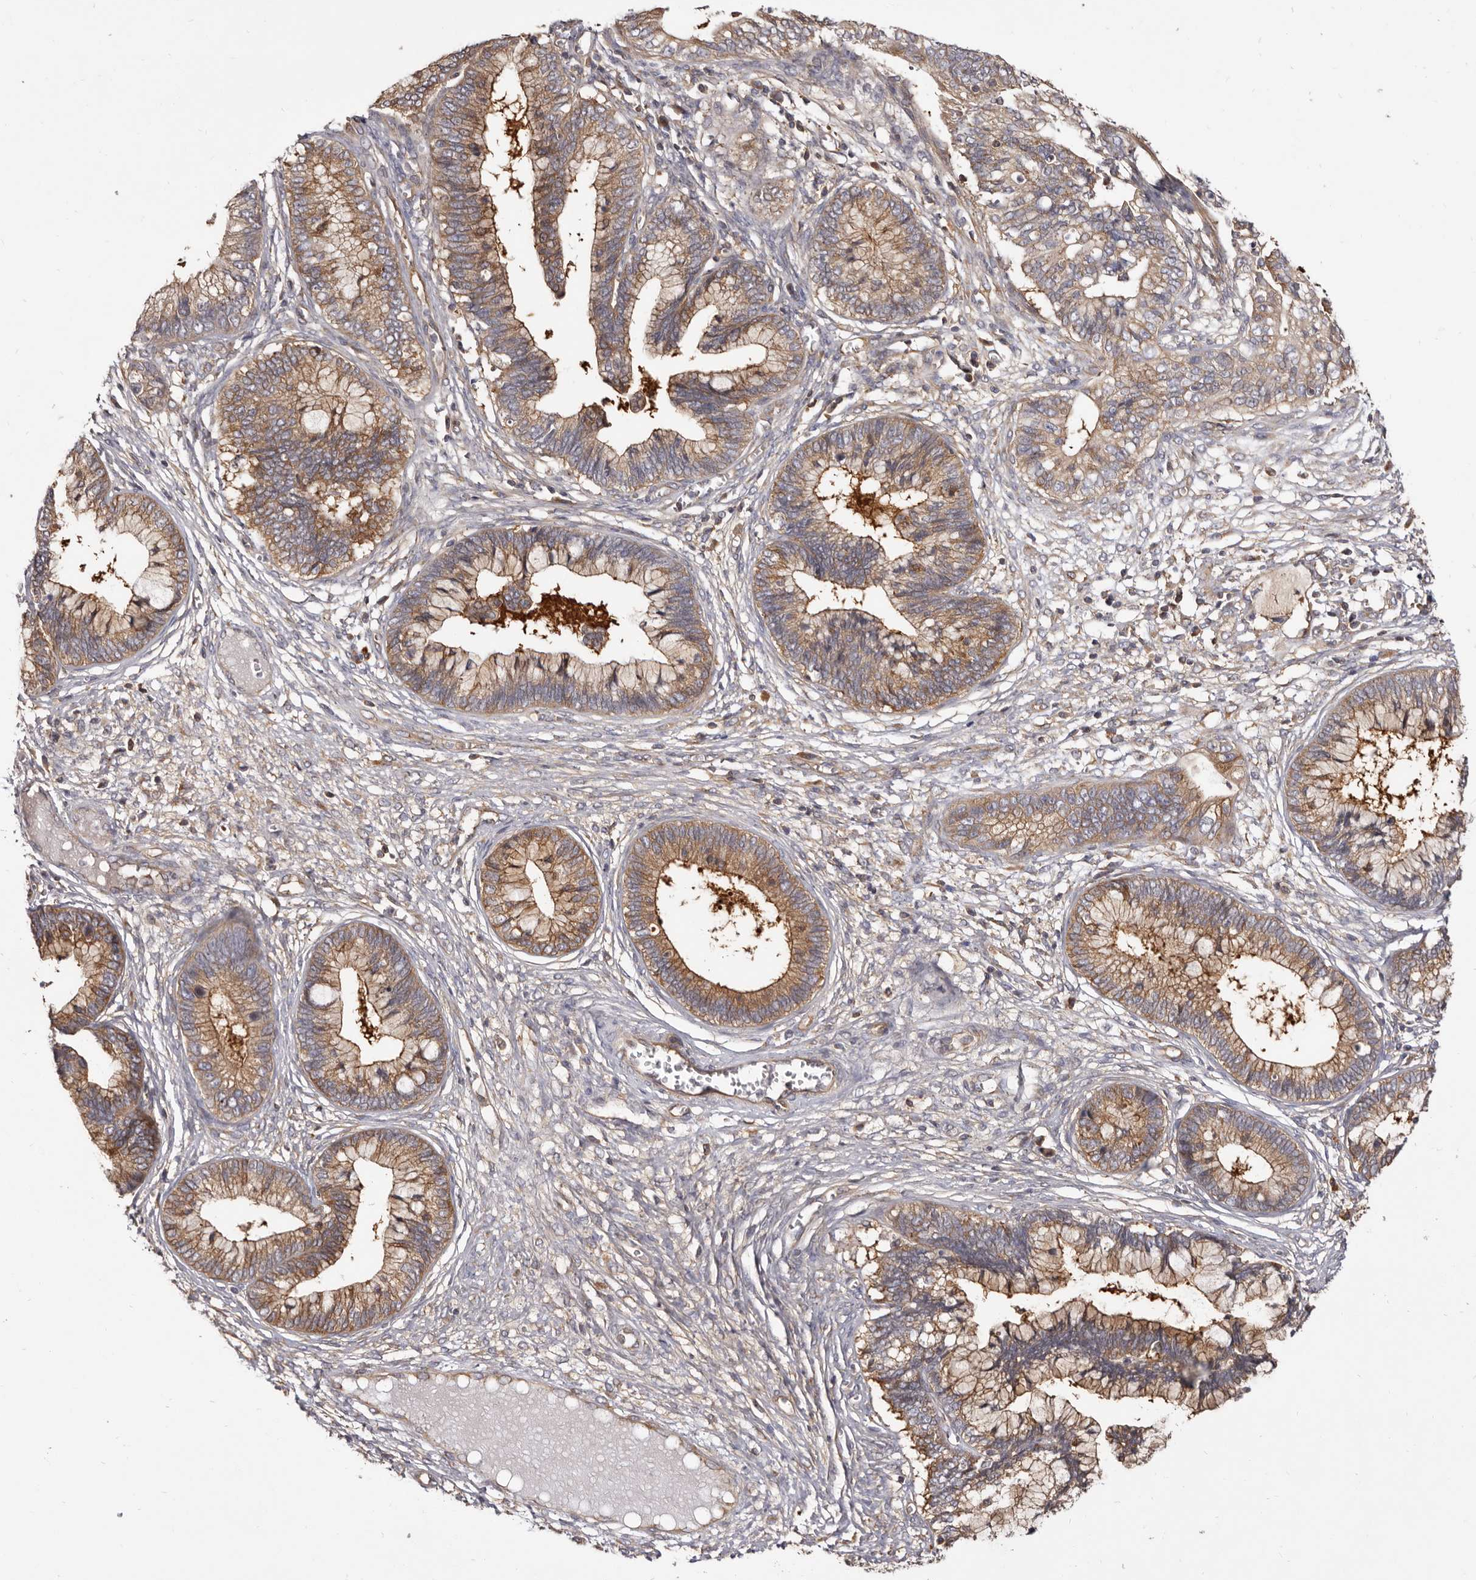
{"staining": {"intensity": "moderate", "quantity": ">75%", "location": "cytoplasmic/membranous"}, "tissue": "cervical cancer", "cell_type": "Tumor cells", "image_type": "cancer", "snomed": [{"axis": "morphology", "description": "Adenocarcinoma, NOS"}, {"axis": "topography", "description": "Cervix"}], "caption": "IHC (DAB (3,3'-diaminobenzidine)) staining of human cervical adenocarcinoma shows moderate cytoplasmic/membranous protein expression in approximately >75% of tumor cells.", "gene": "ADAMTS20", "patient": {"sex": "female", "age": 44}}